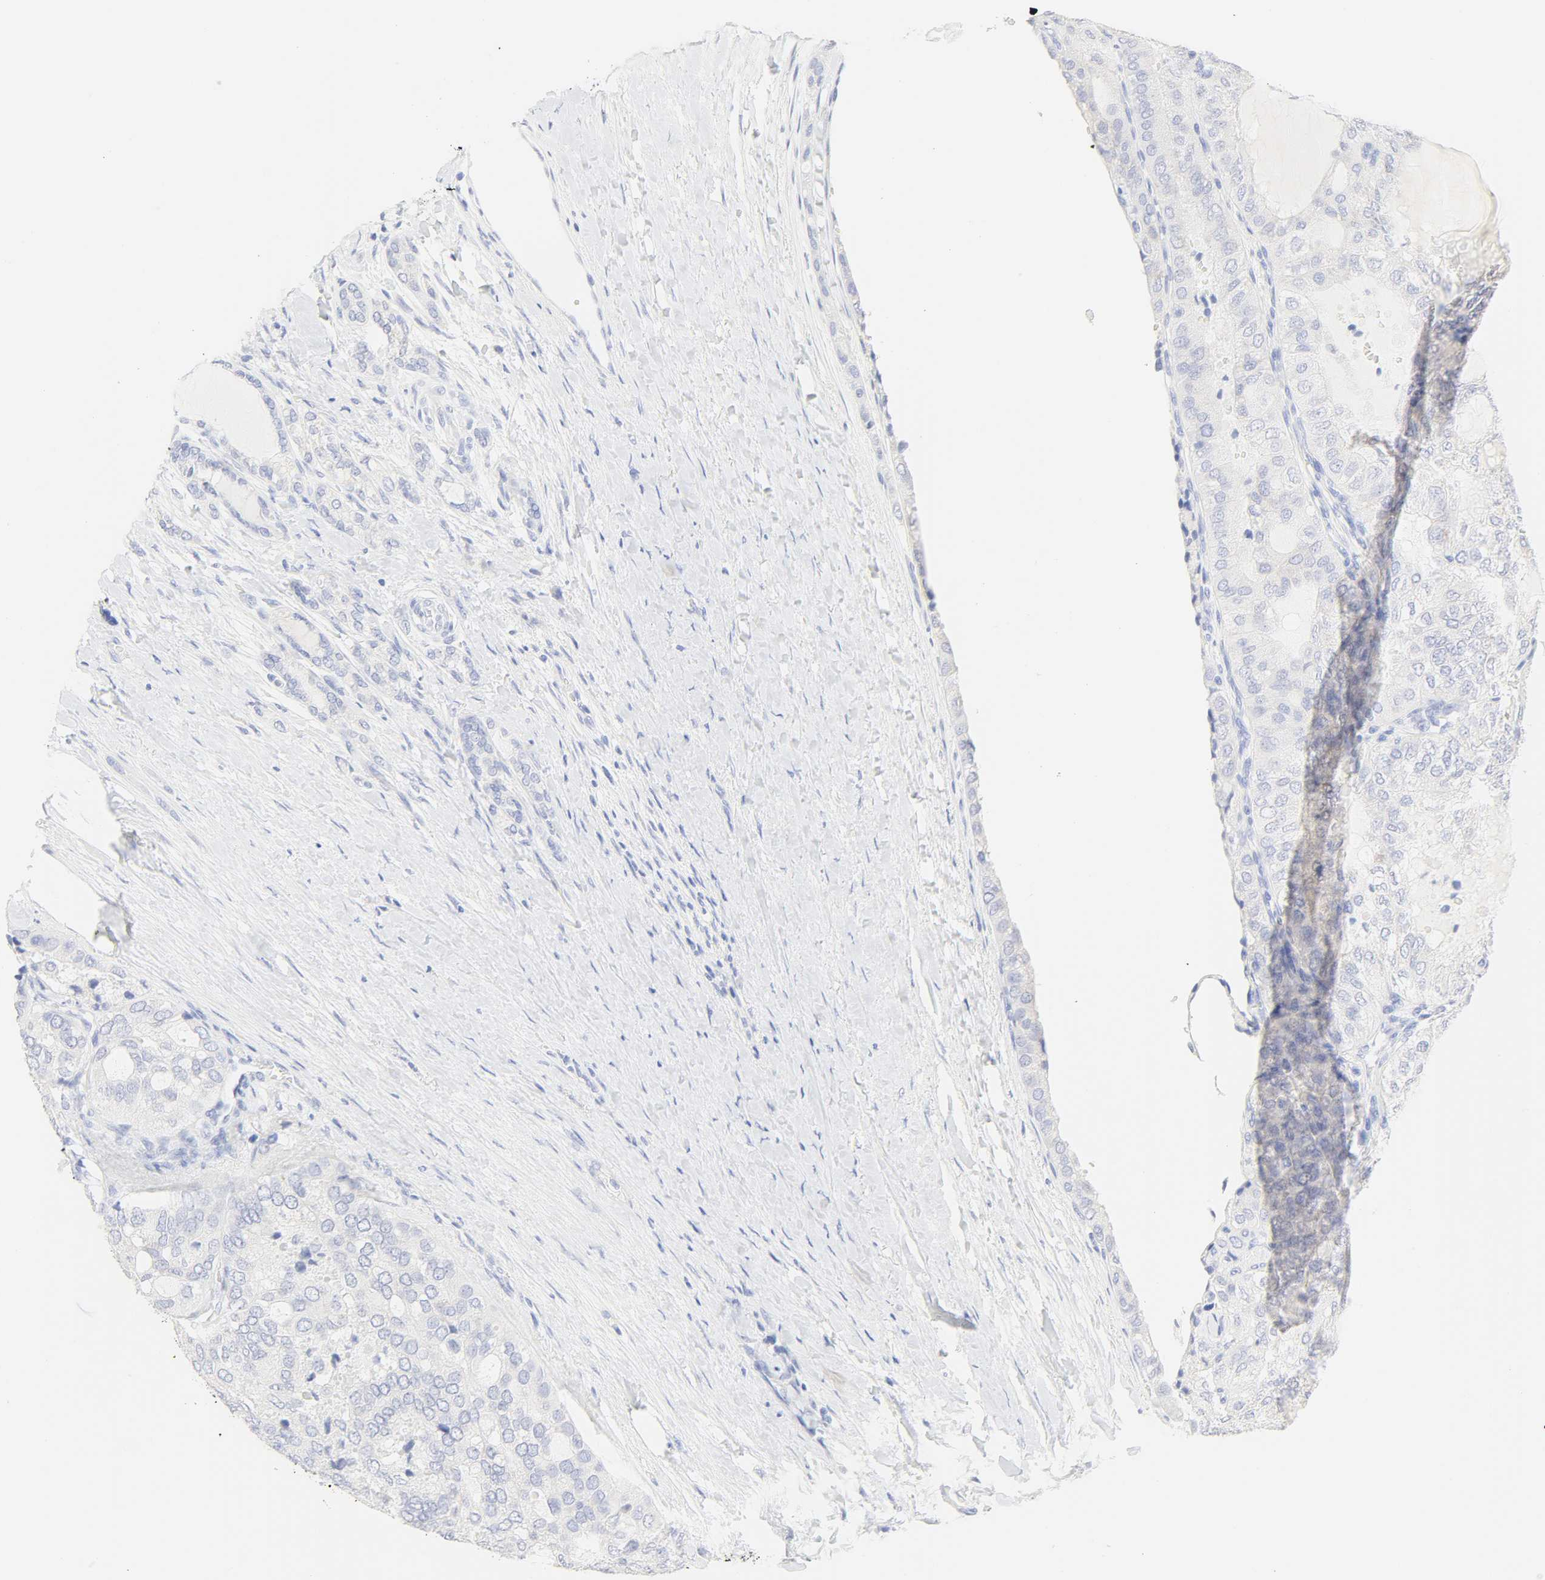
{"staining": {"intensity": "negative", "quantity": "none", "location": "none"}, "tissue": "thyroid cancer", "cell_type": "Tumor cells", "image_type": "cancer", "snomed": [{"axis": "morphology", "description": "Follicular adenoma carcinoma, NOS"}, {"axis": "topography", "description": "Thyroid gland"}], "caption": "Thyroid cancer (follicular adenoma carcinoma) stained for a protein using immunohistochemistry exhibits no expression tumor cells.", "gene": "SLCO1B3", "patient": {"sex": "male", "age": 75}}